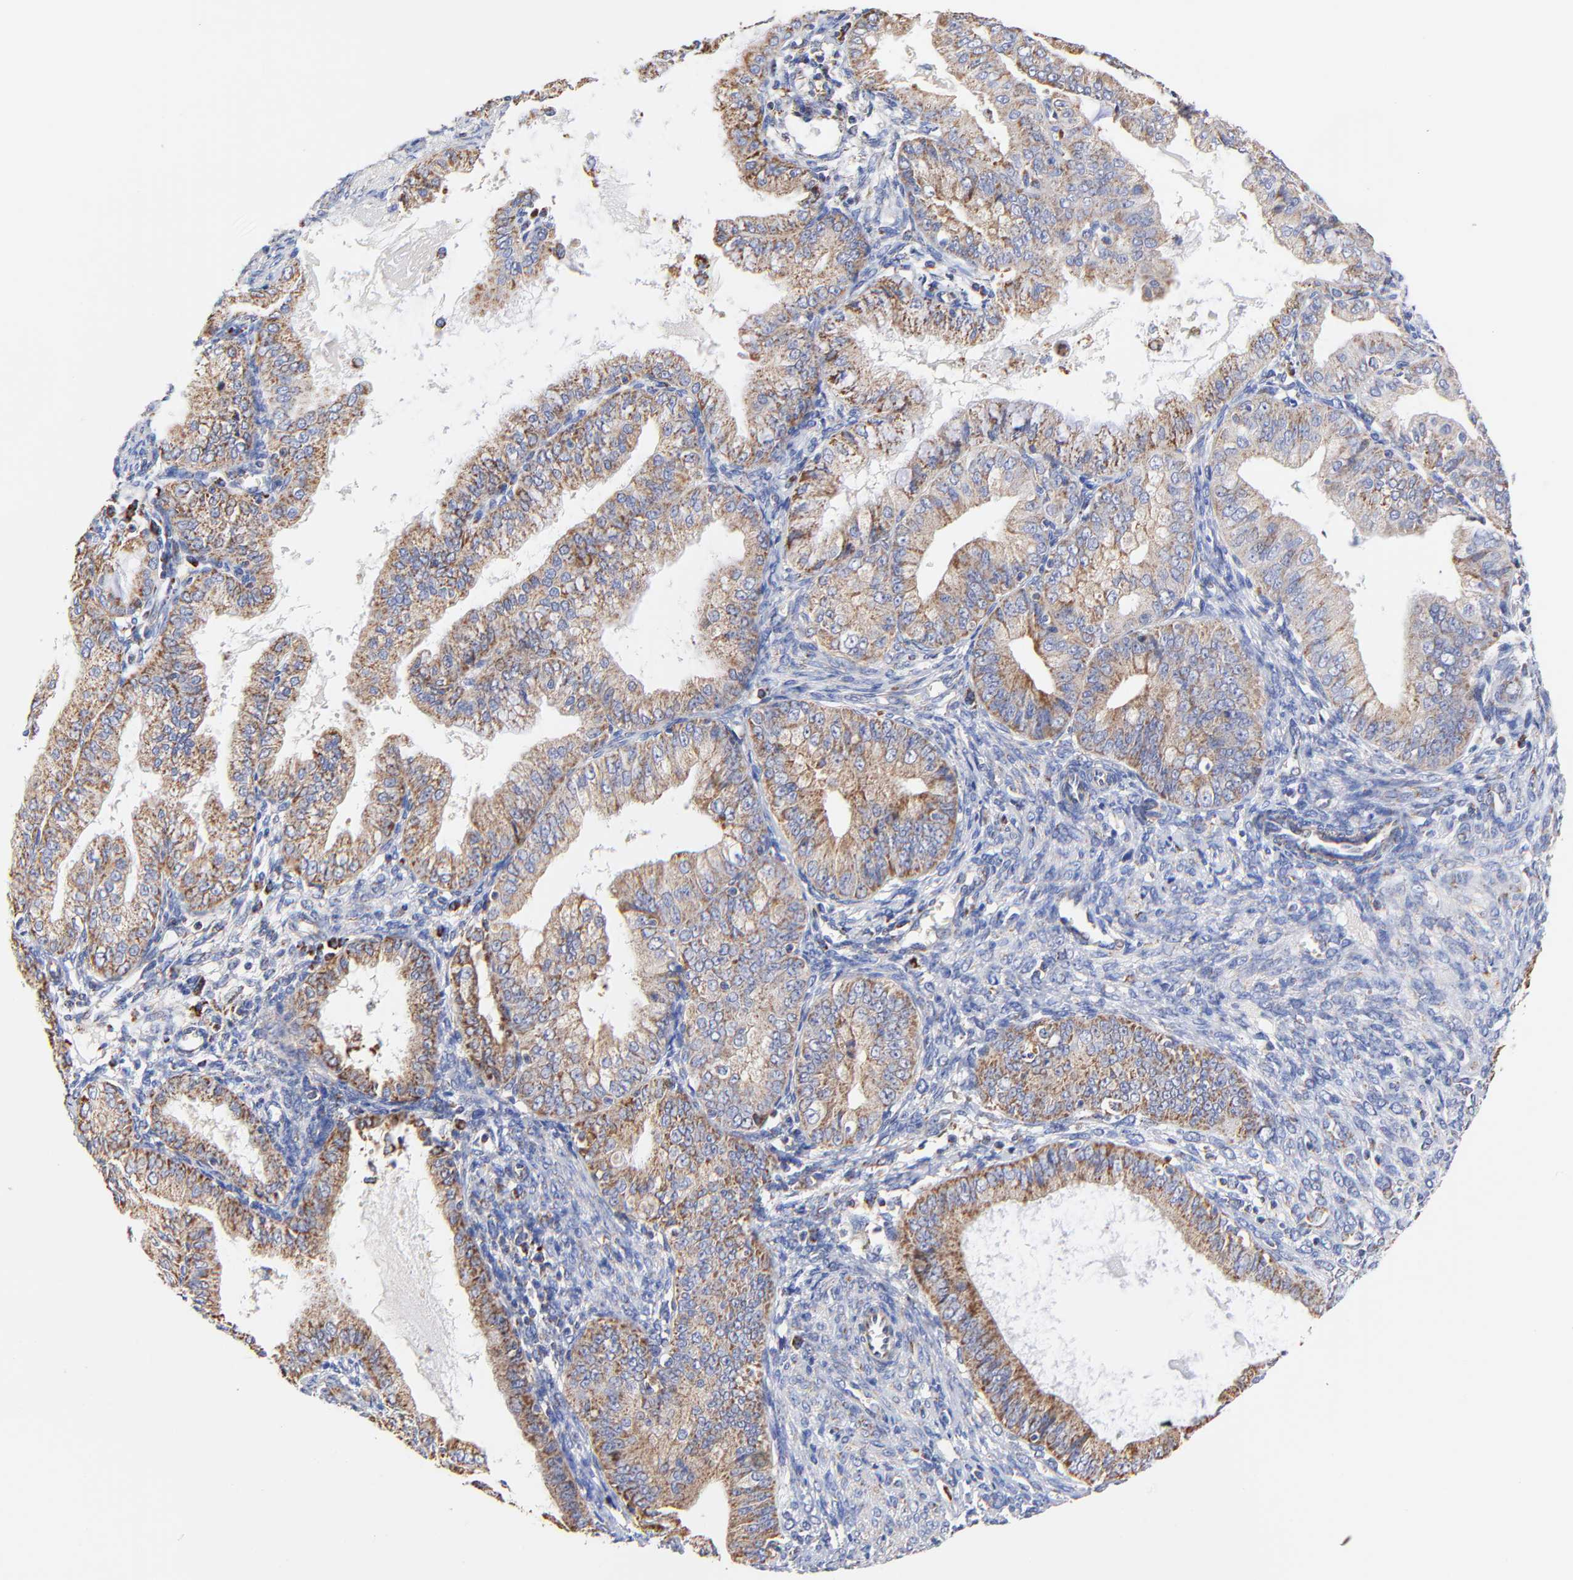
{"staining": {"intensity": "moderate", "quantity": ">75%", "location": "cytoplasmic/membranous"}, "tissue": "endometrial cancer", "cell_type": "Tumor cells", "image_type": "cancer", "snomed": [{"axis": "morphology", "description": "Adenocarcinoma, NOS"}, {"axis": "topography", "description": "Endometrium"}], "caption": "Immunohistochemistry photomicrograph of endometrial cancer (adenocarcinoma) stained for a protein (brown), which displays medium levels of moderate cytoplasmic/membranous staining in about >75% of tumor cells.", "gene": "ATP5F1D", "patient": {"sex": "female", "age": 76}}